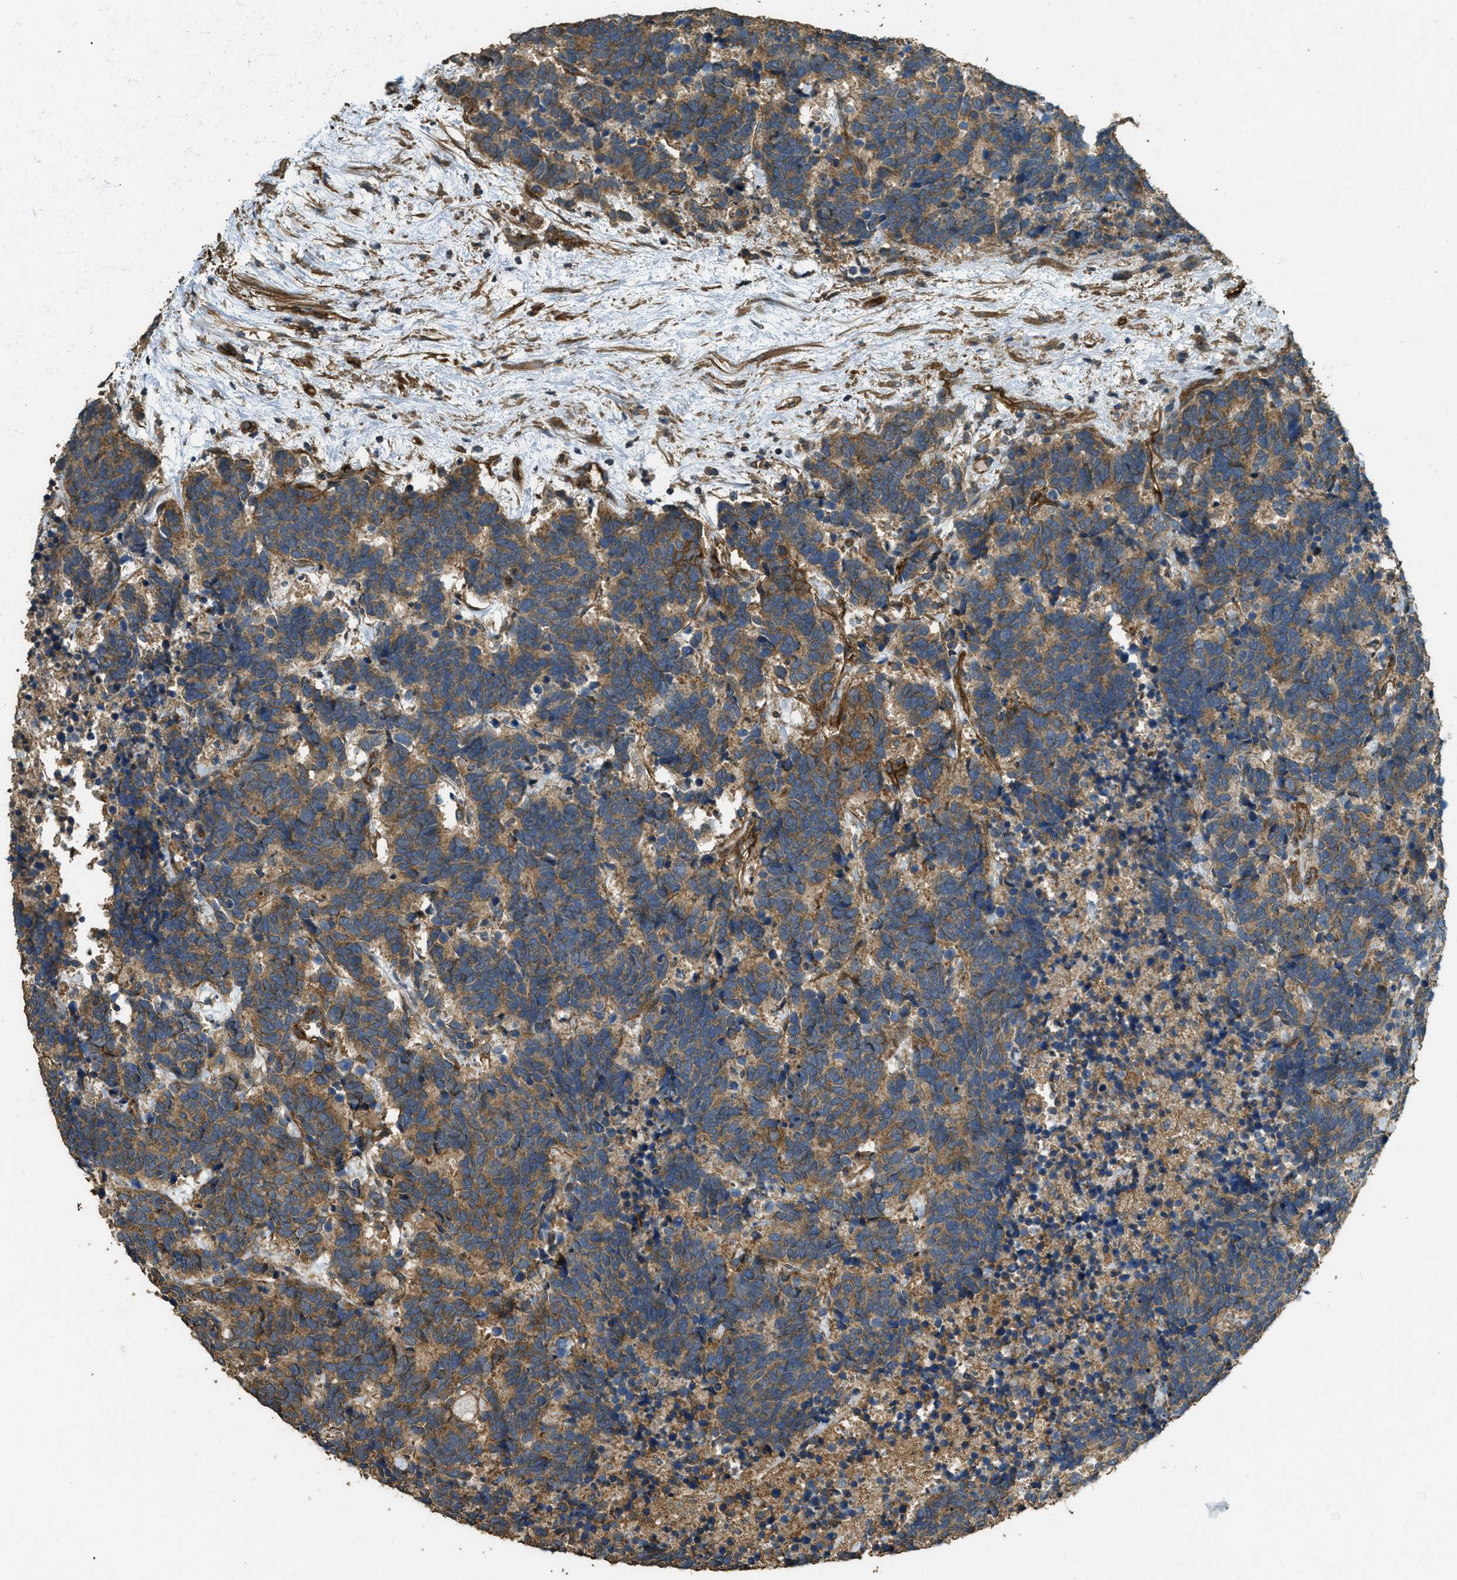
{"staining": {"intensity": "moderate", "quantity": ">75%", "location": "cytoplasmic/membranous"}, "tissue": "carcinoid", "cell_type": "Tumor cells", "image_type": "cancer", "snomed": [{"axis": "morphology", "description": "Carcinoma, NOS"}, {"axis": "morphology", "description": "Carcinoid, malignant, NOS"}, {"axis": "topography", "description": "Urinary bladder"}], "caption": "Carcinoma was stained to show a protein in brown. There is medium levels of moderate cytoplasmic/membranous staining in about >75% of tumor cells.", "gene": "CD276", "patient": {"sex": "male", "age": 57}}